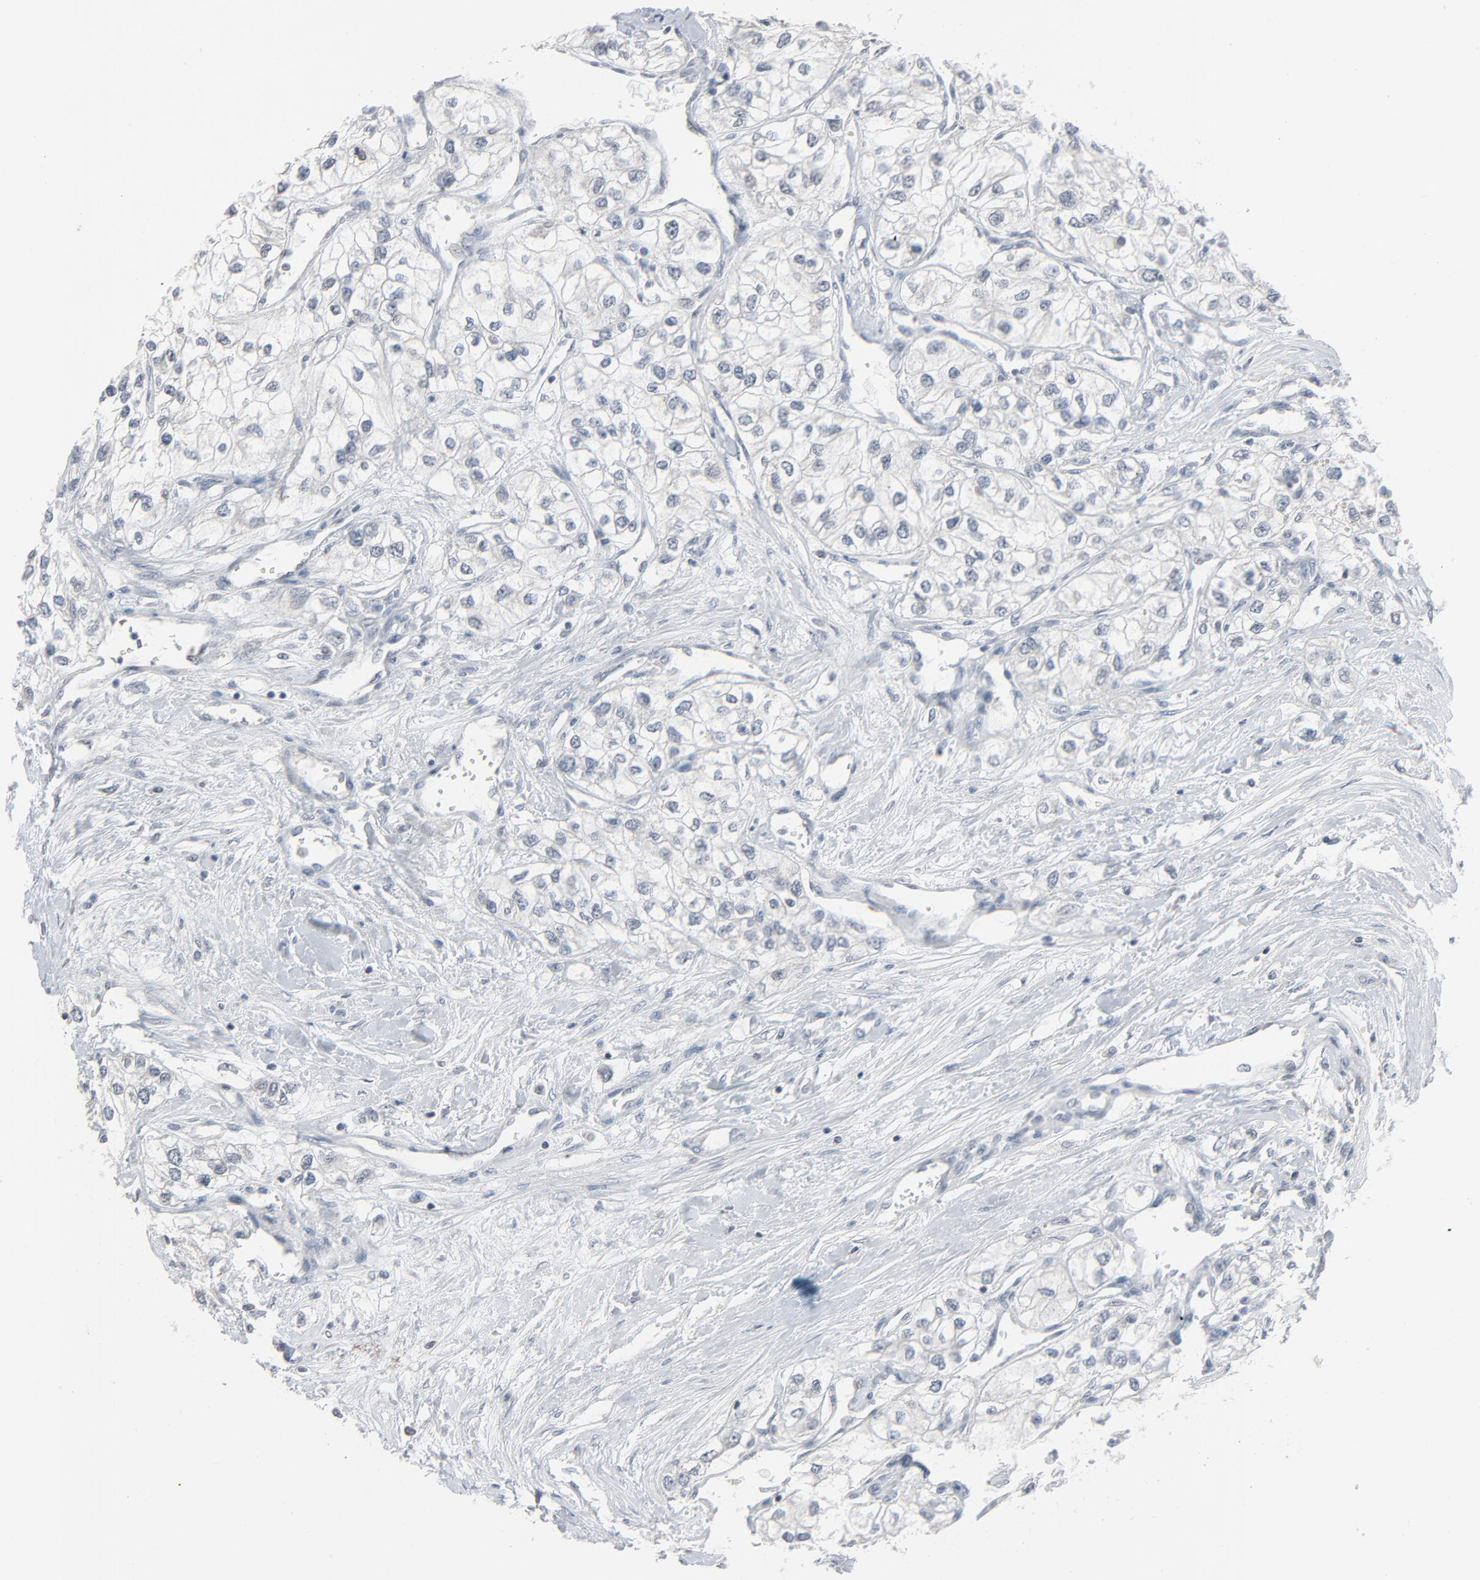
{"staining": {"intensity": "negative", "quantity": "none", "location": "none"}, "tissue": "renal cancer", "cell_type": "Tumor cells", "image_type": "cancer", "snomed": [{"axis": "morphology", "description": "Adenocarcinoma, NOS"}, {"axis": "topography", "description": "Kidney"}], "caption": "A micrograph of renal cancer stained for a protein shows no brown staining in tumor cells.", "gene": "SAGE1", "patient": {"sex": "male", "age": 57}}